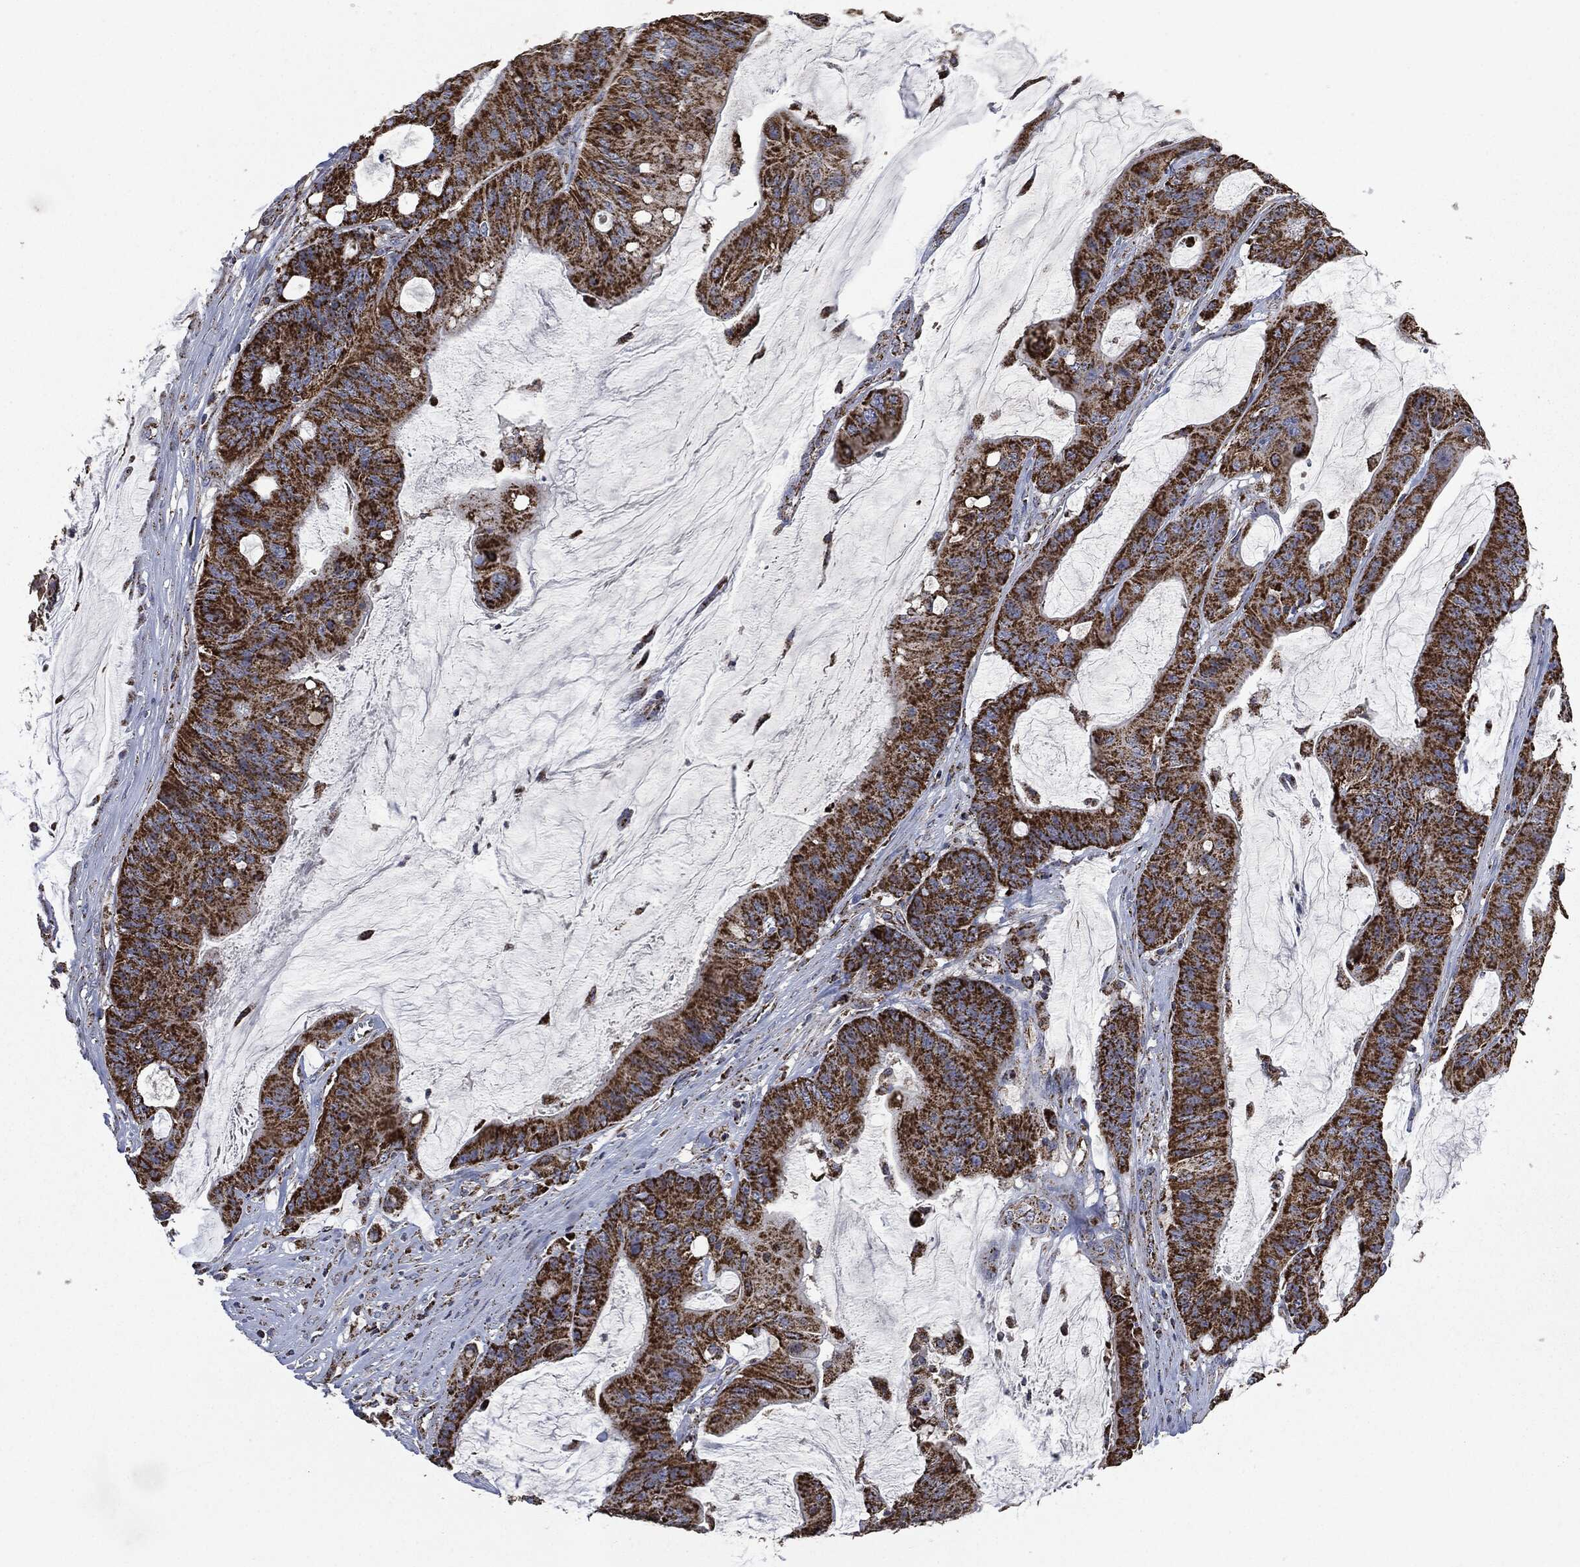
{"staining": {"intensity": "strong", "quantity": ">75%", "location": "cytoplasmic/membranous"}, "tissue": "colorectal cancer", "cell_type": "Tumor cells", "image_type": "cancer", "snomed": [{"axis": "morphology", "description": "Adenocarcinoma, NOS"}, {"axis": "topography", "description": "Colon"}], "caption": "Tumor cells demonstrate strong cytoplasmic/membranous positivity in about >75% of cells in colorectal adenocarcinoma.", "gene": "RYK", "patient": {"sex": "female", "age": 69}}